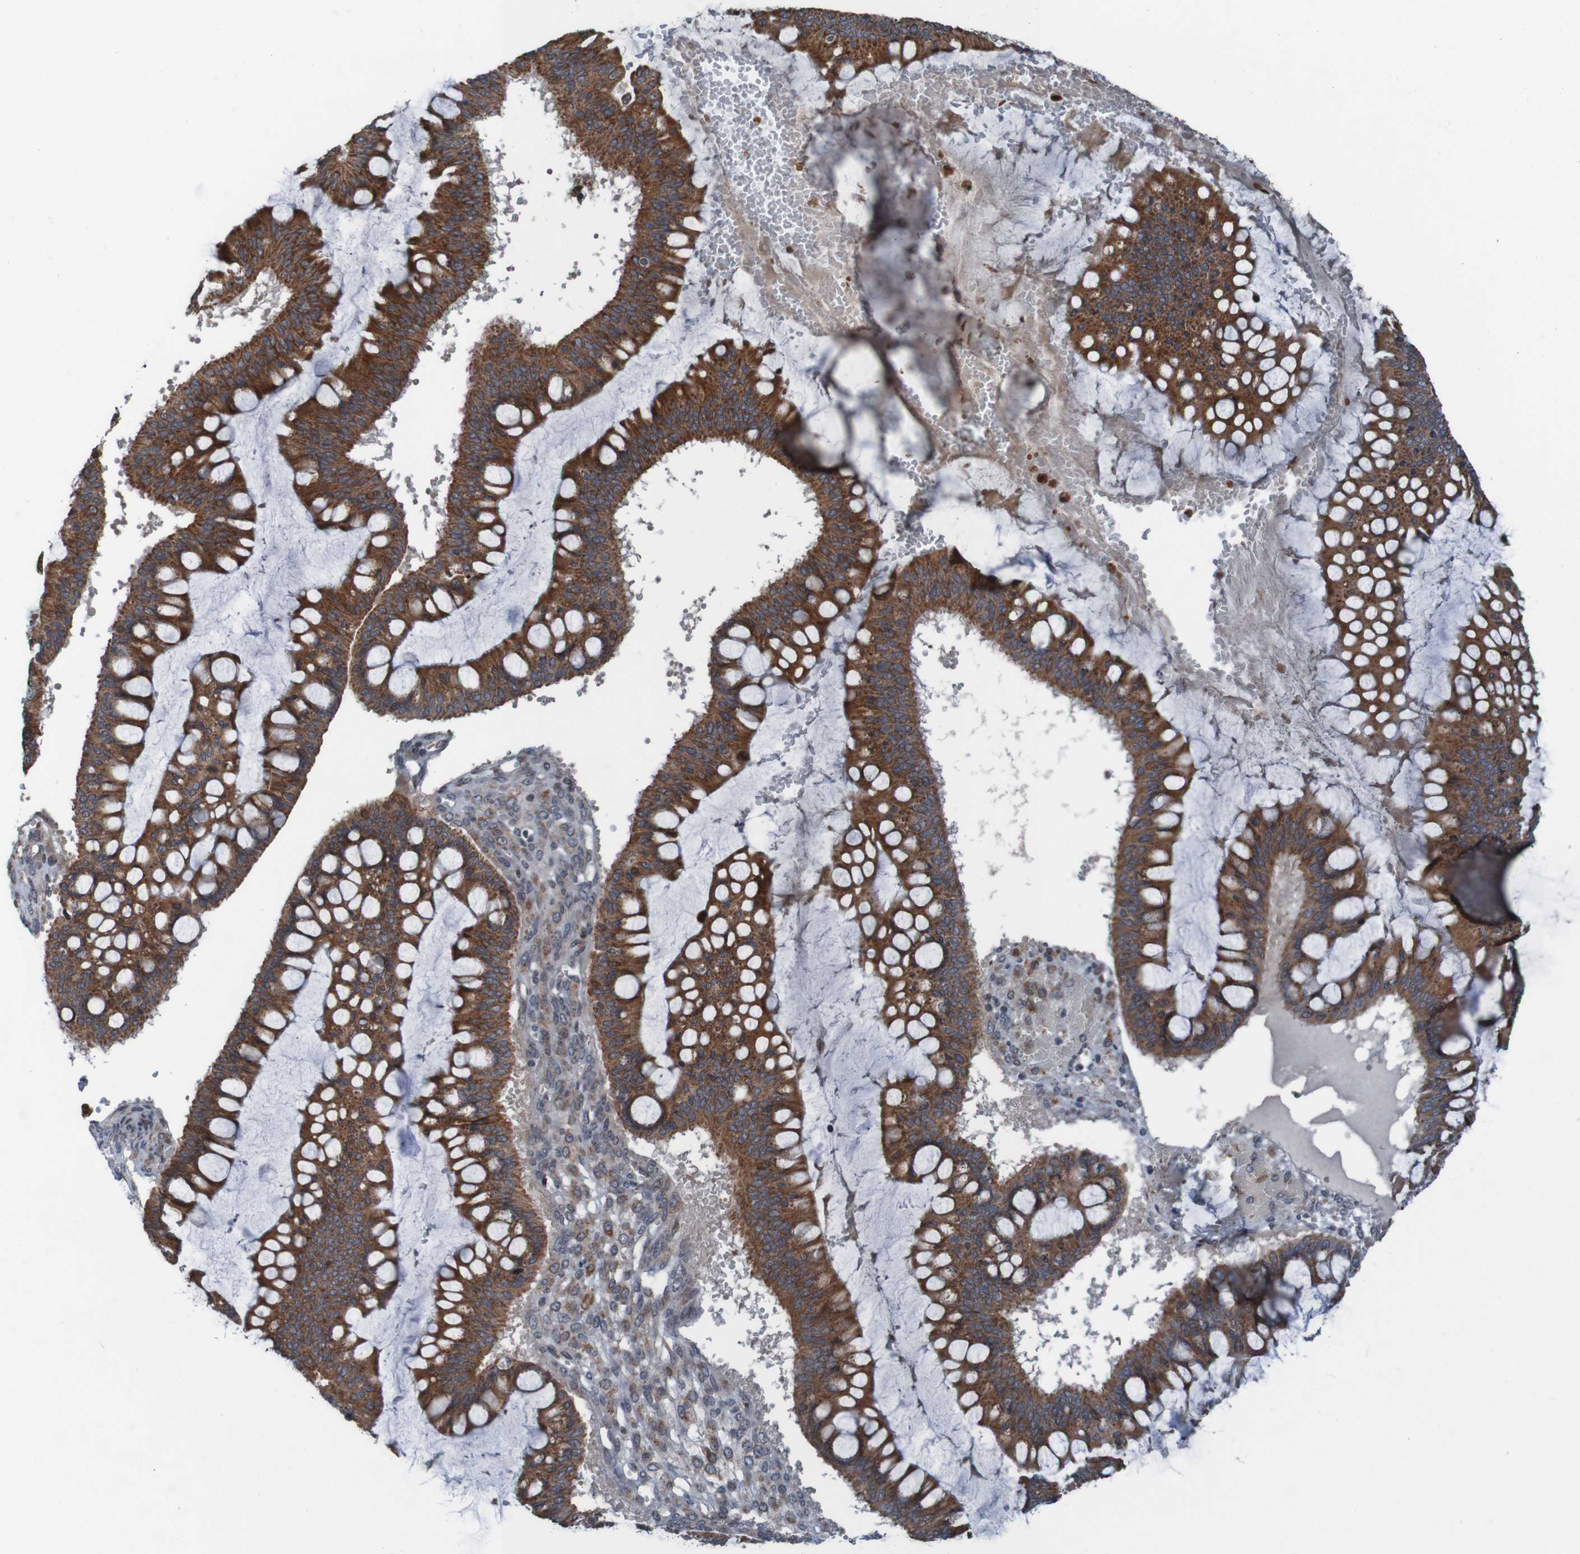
{"staining": {"intensity": "strong", "quantity": ">75%", "location": "cytoplasmic/membranous"}, "tissue": "ovarian cancer", "cell_type": "Tumor cells", "image_type": "cancer", "snomed": [{"axis": "morphology", "description": "Cystadenocarcinoma, mucinous, NOS"}, {"axis": "topography", "description": "Ovary"}], "caption": "Protein analysis of ovarian mucinous cystadenocarcinoma tissue exhibits strong cytoplasmic/membranous positivity in approximately >75% of tumor cells.", "gene": "UNG", "patient": {"sex": "female", "age": 73}}